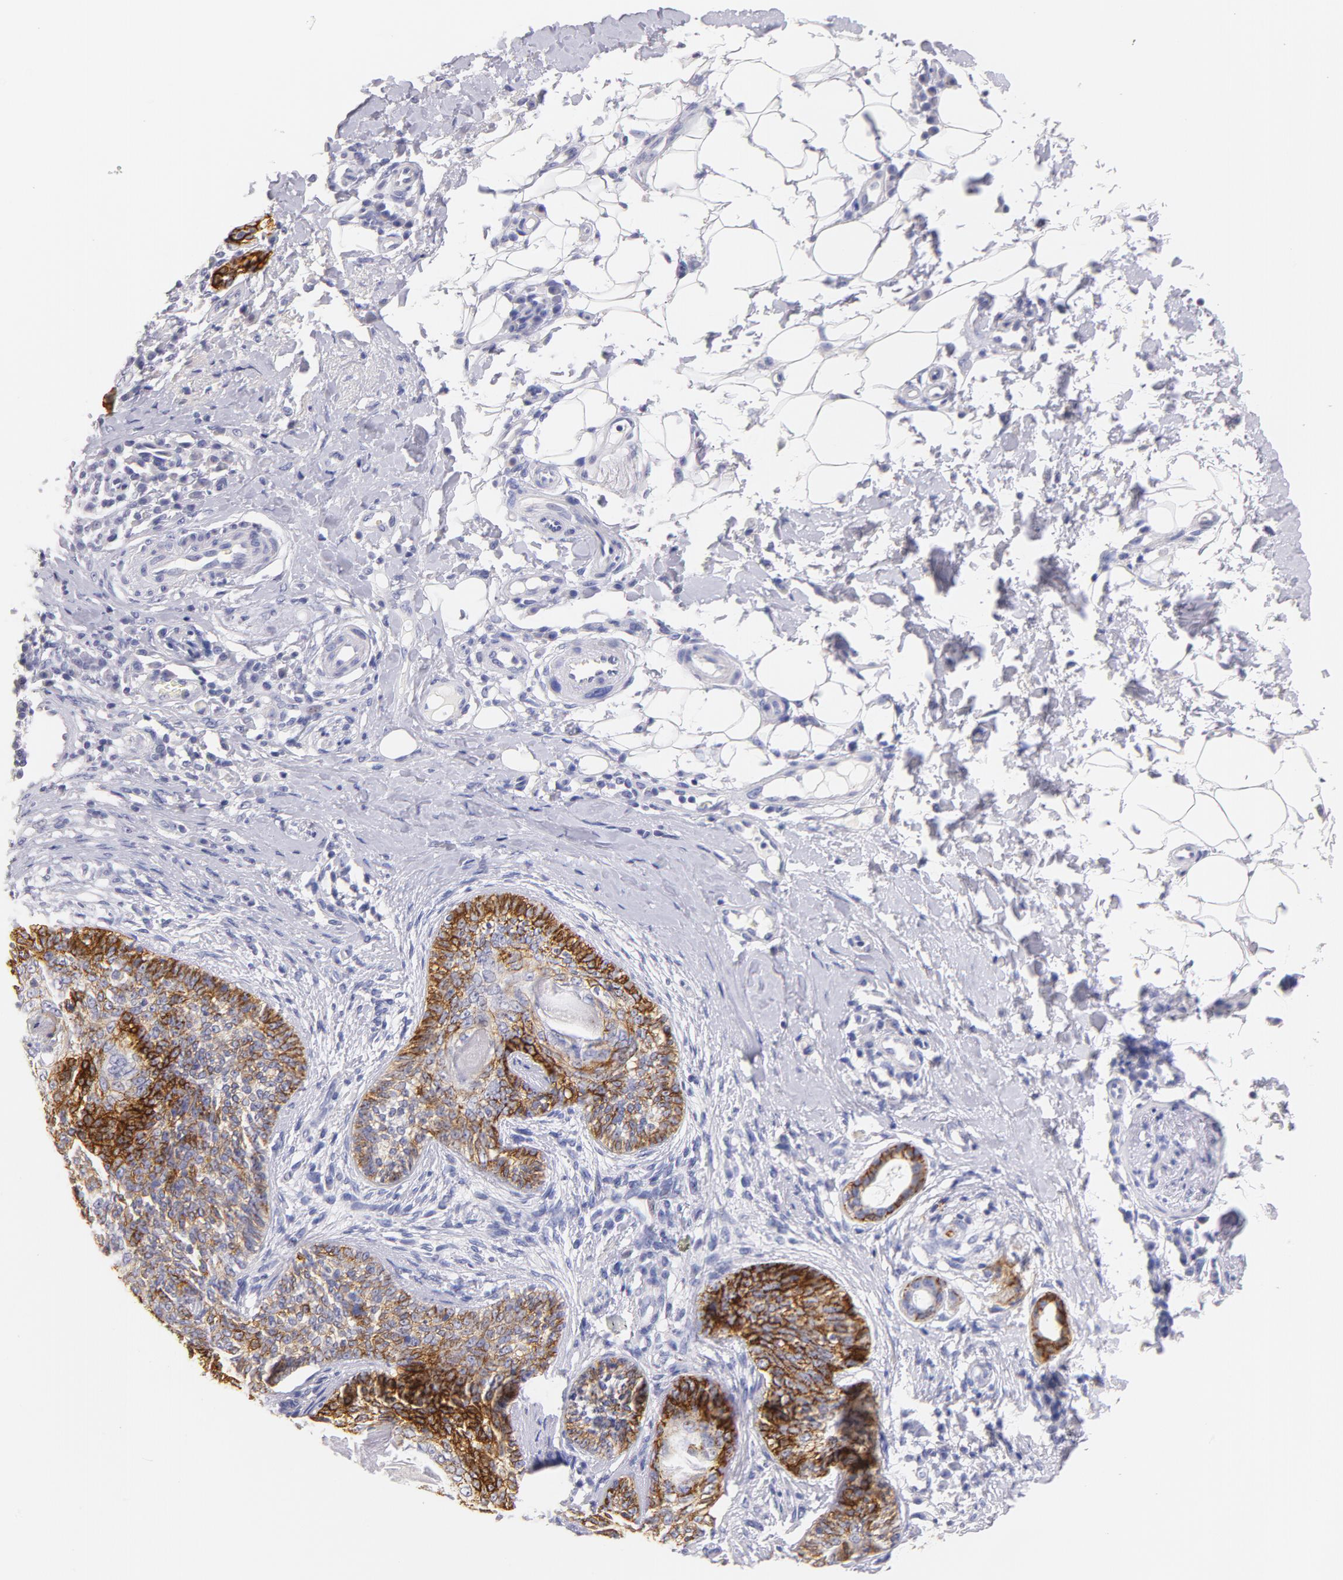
{"staining": {"intensity": "strong", "quantity": ">75%", "location": "cytoplasmic/membranous"}, "tissue": "skin cancer", "cell_type": "Tumor cells", "image_type": "cancer", "snomed": [{"axis": "morphology", "description": "Basal cell carcinoma"}, {"axis": "topography", "description": "Skin"}], "caption": "A high-resolution micrograph shows immunohistochemistry staining of skin basal cell carcinoma, which reveals strong cytoplasmic/membranous staining in approximately >75% of tumor cells.", "gene": "CD44", "patient": {"sex": "male", "age": 89}}